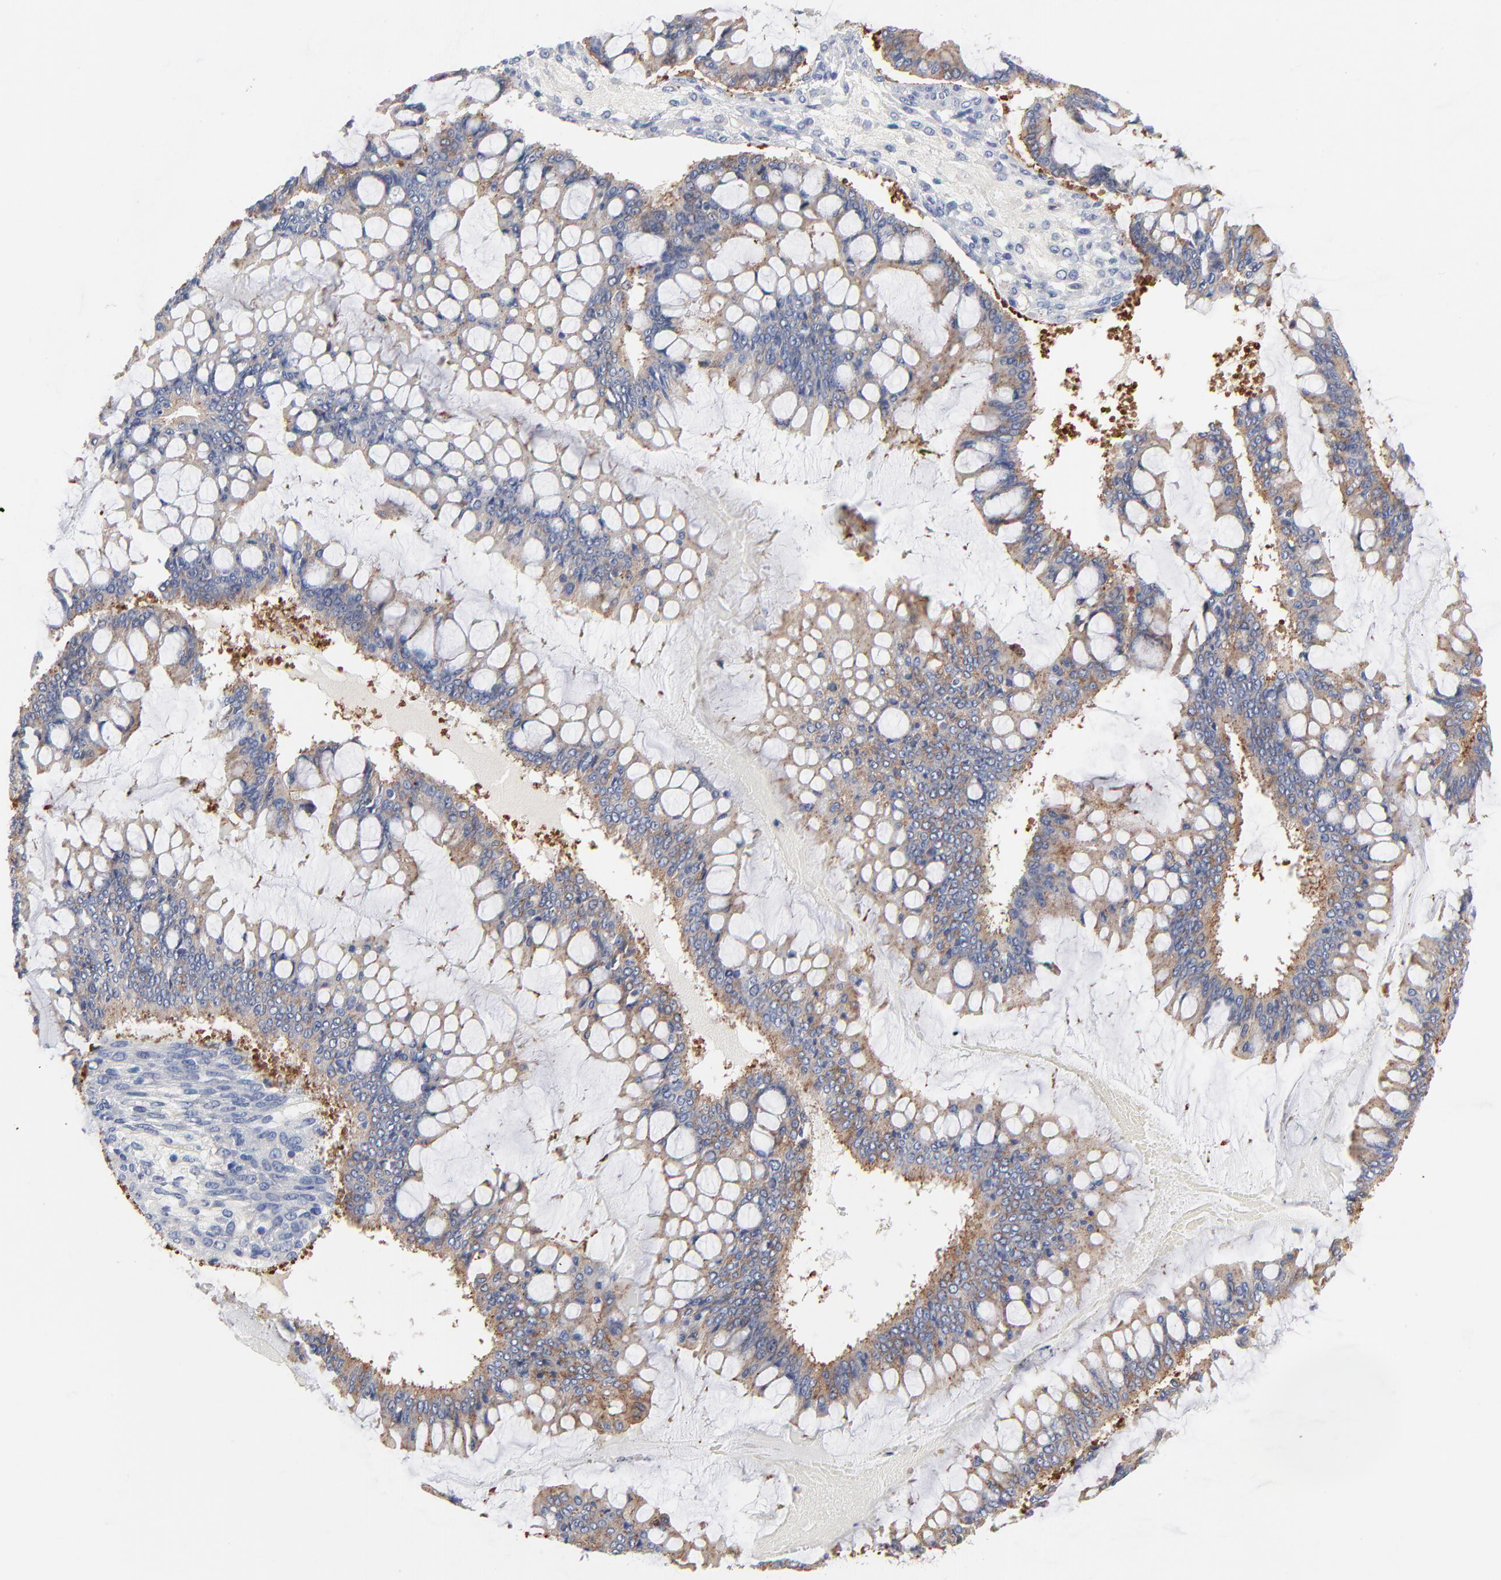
{"staining": {"intensity": "strong", "quantity": ">75%", "location": "cytoplasmic/membranous"}, "tissue": "ovarian cancer", "cell_type": "Tumor cells", "image_type": "cancer", "snomed": [{"axis": "morphology", "description": "Cystadenocarcinoma, mucinous, NOS"}, {"axis": "topography", "description": "Ovary"}], "caption": "Protein positivity by IHC demonstrates strong cytoplasmic/membranous staining in about >75% of tumor cells in ovarian mucinous cystadenocarcinoma.", "gene": "CD2AP", "patient": {"sex": "female", "age": 73}}